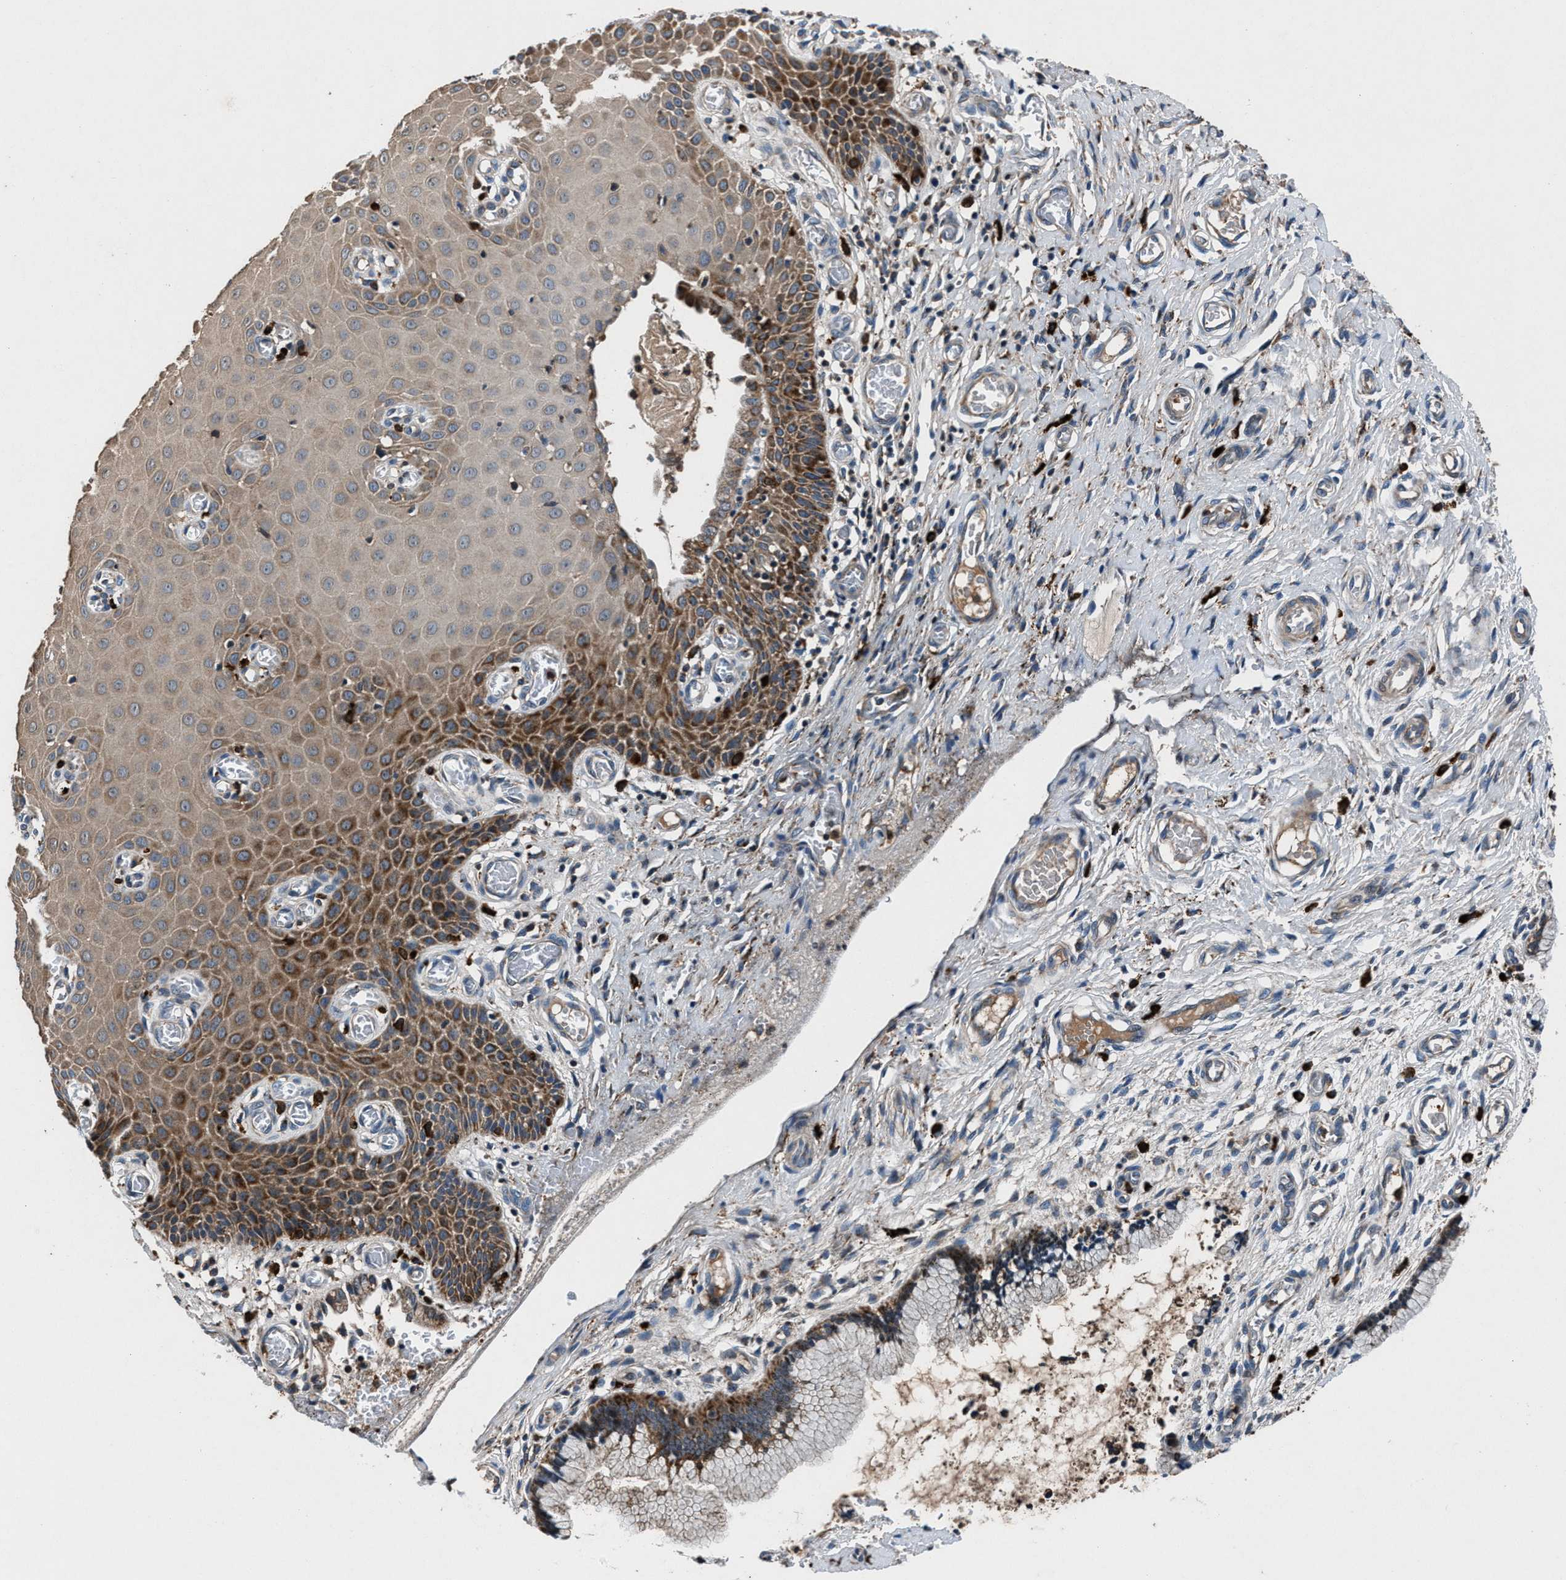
{"staining": {"intensity": "moderate", "quantity": "25%-75%", "location": "cytoplasmic/membranous"}, "tissue": "cervix", "cell_type": "Glandular cells", "image_type": "normal", "snomed": [{"axis": "morphology", "description": "Normal tissue, NOS"}, {"axis": "topography", "description": "Cervix"}], "caption": "Human cervix stained with a brown dye demonstrates moderate cytoplasmic/membranous positive staining in about 25%-75% of glandular cells.", "gene": "FAM221A", "patient": {"sex": "female", "age": 55}}